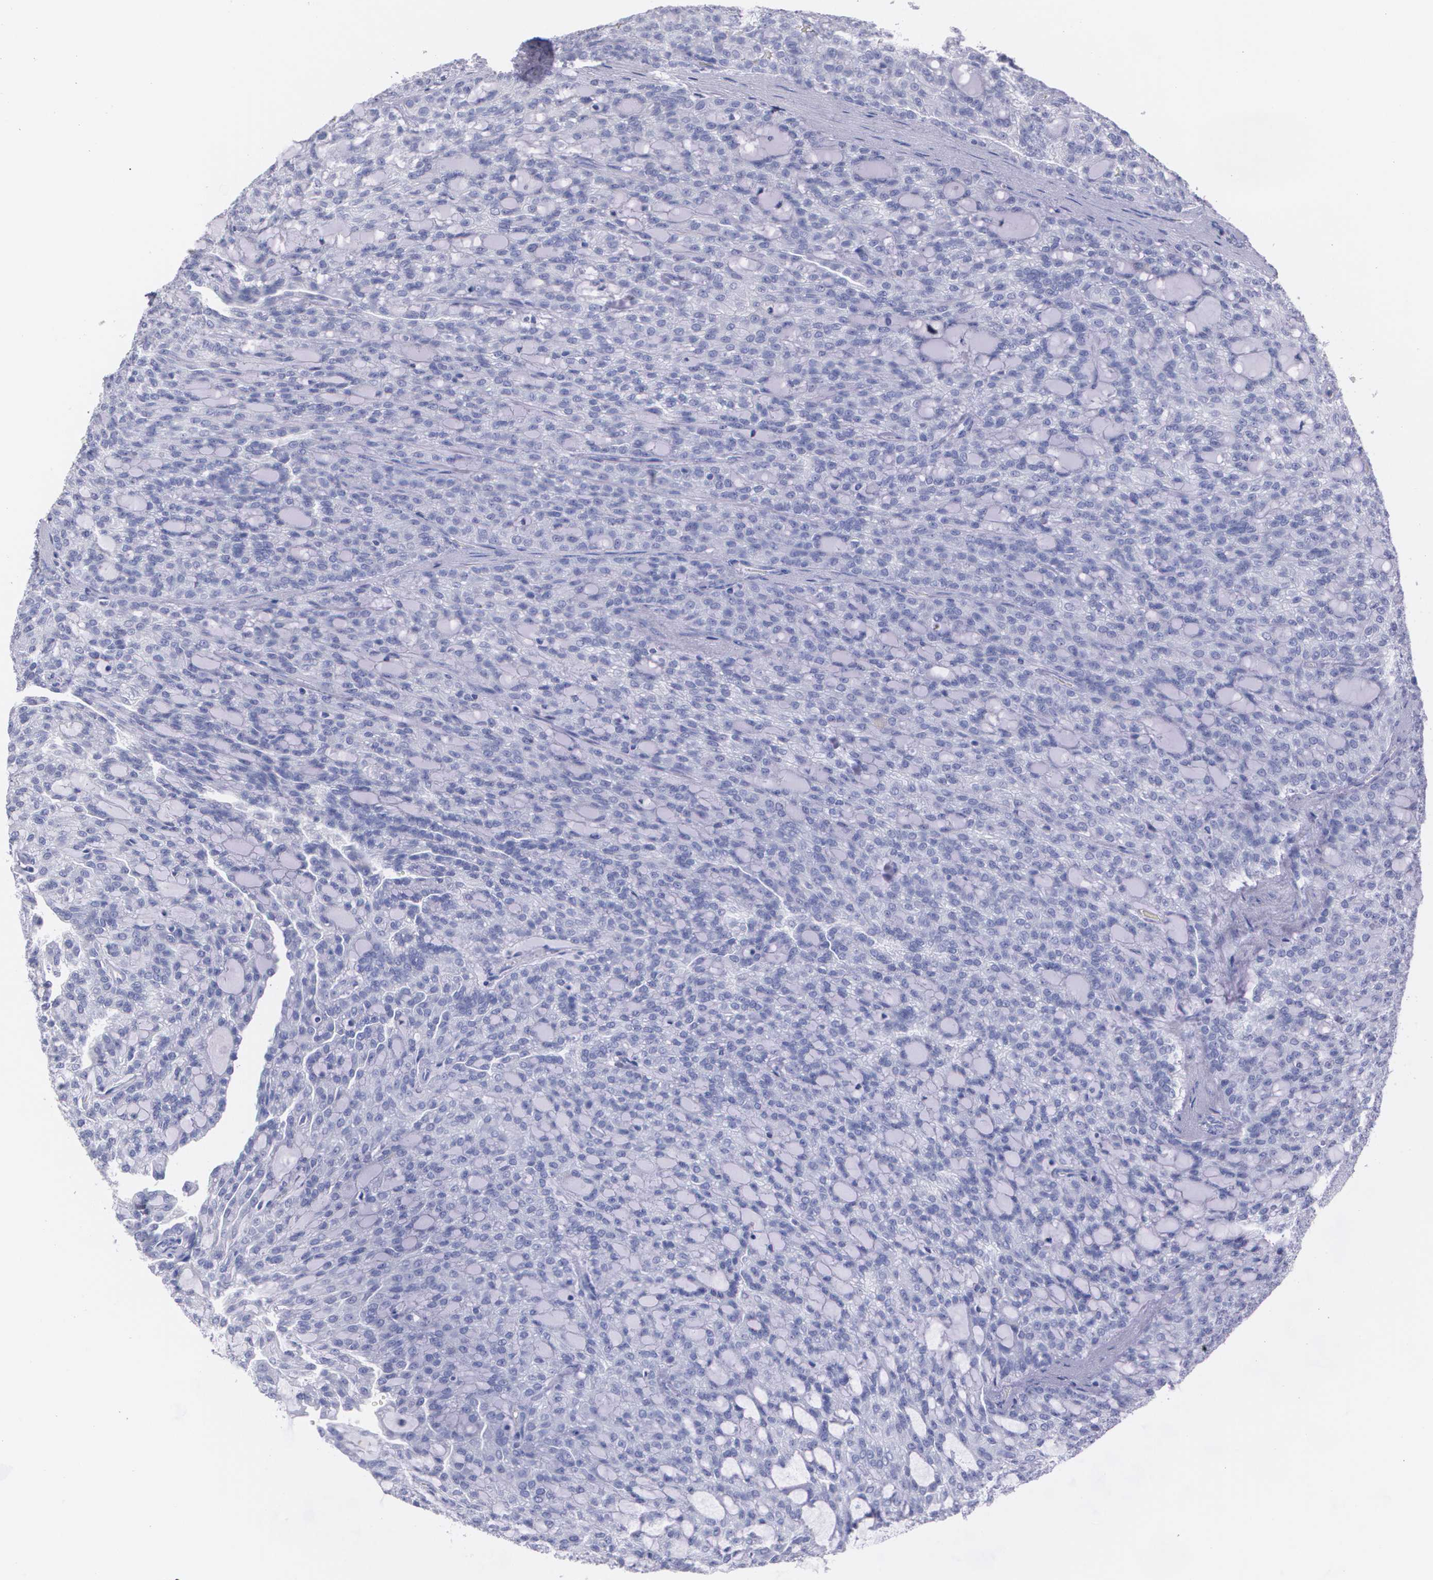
{"staining": {"intensity": "negative", "quantity": "none", "location": "none"}, "tissue": "renal cancer", "cell_type": "Tumor cells", "image_type": "cancer", "snomed": [{"axis": "morphology", "description": "Adenocarcinoma, NOS"}, {"axis": "topography", "description": "Kidney"}], "caption": "IHC image of renal cancer (adenocarcinoma) stained for a protein (brown), which shows no positivity in tumor cells. (DAB immunohistochemistry (IHC), high magnification).", "gene": "HMMR", "patient": {"sex": "male", "age": 63}}